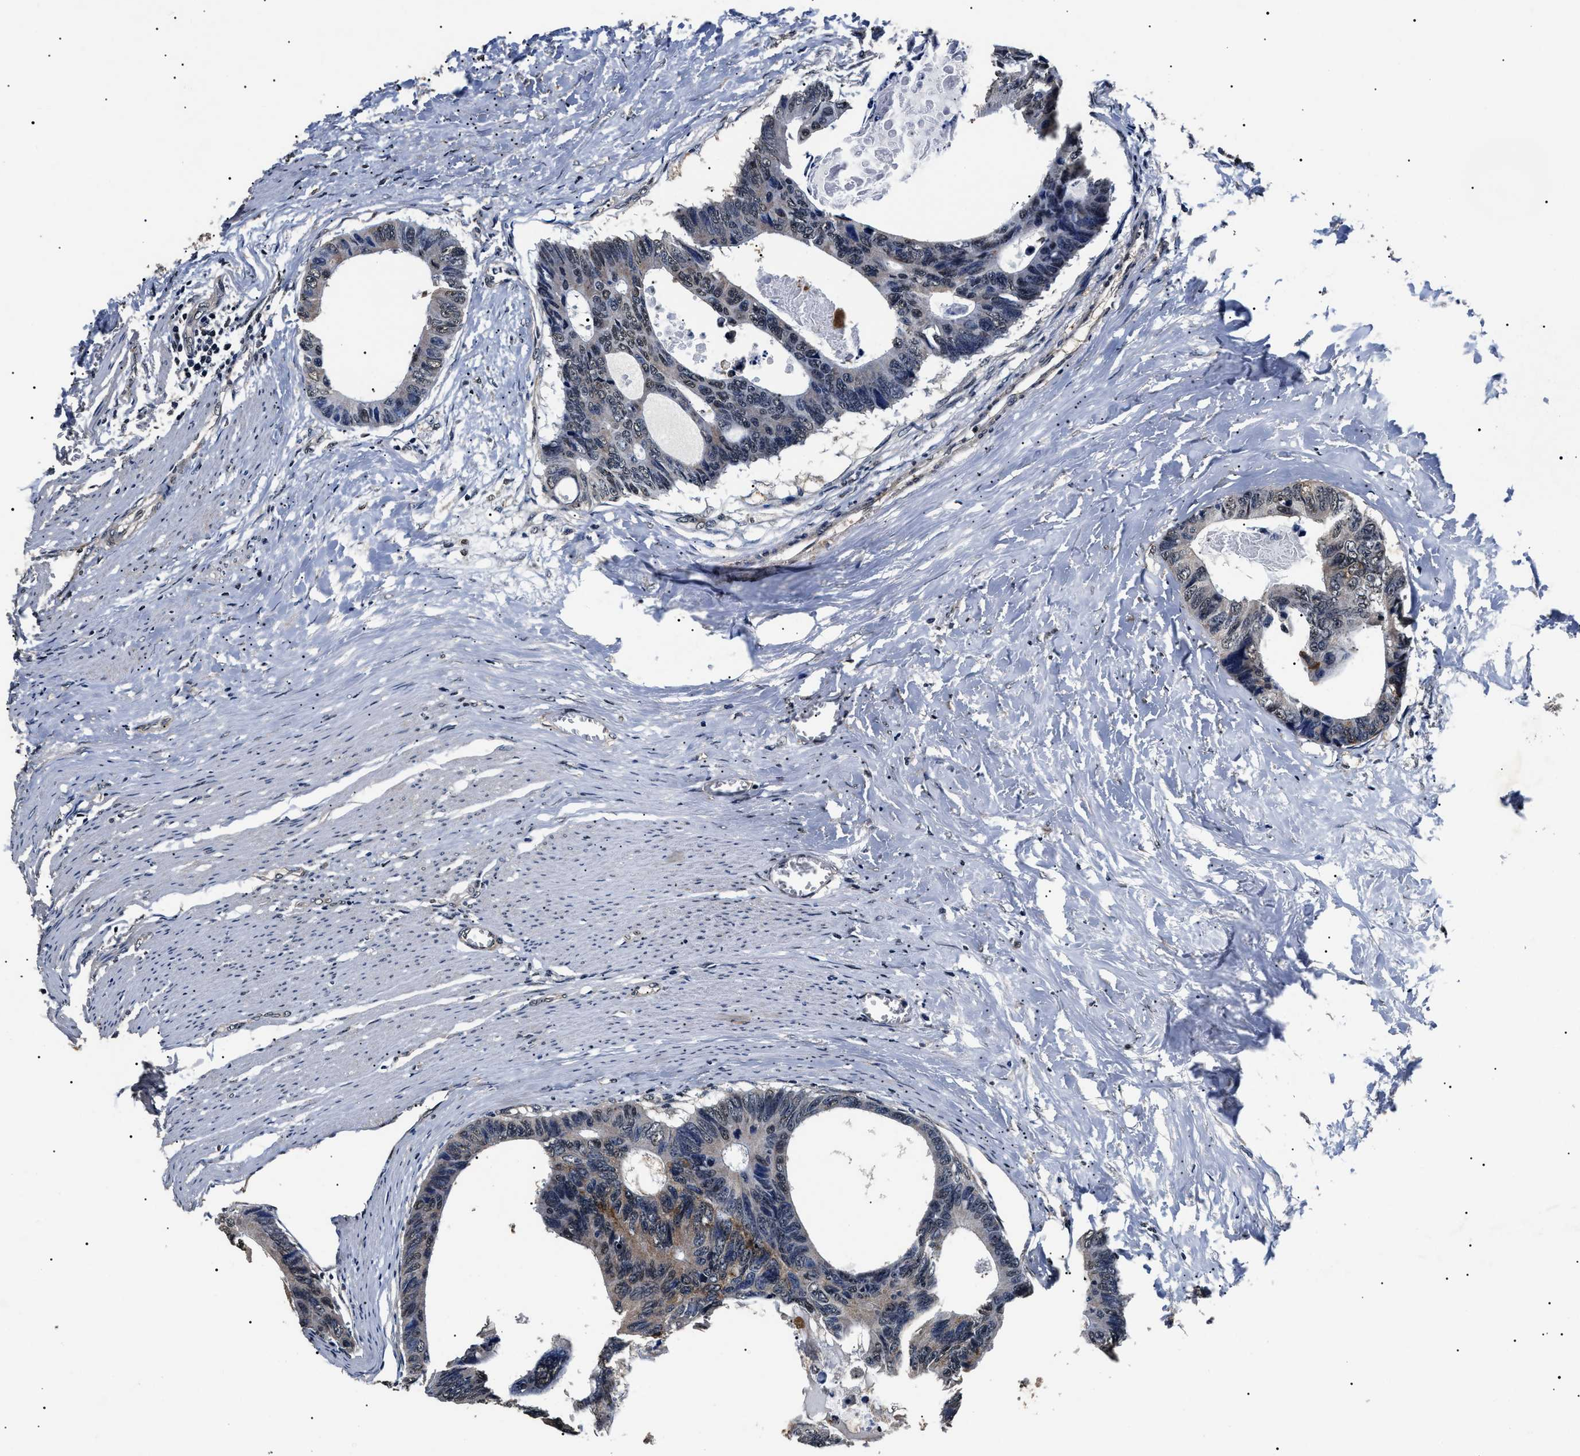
{"staining": {"intensity": "weak", "quantity": "25%-75%", "location": "nuclear"}, "tissue": "colorectal cancer", "cell_type": "Tumor cells", "image_type": "cancer", "snomed": [{"axis": "morphology", "description": "Adenocarcinoma, NOS"}, {"axis": "topography", "description": "Colon"}], "caption": "High-power microscopy captured an IHC histopathology image of colorectal cancer, revealing weak nuclear staining in approximately 25%-75% of tumor cells.", "gene": "ANP32E", "patient": {"sex": "female", "age": 55}}